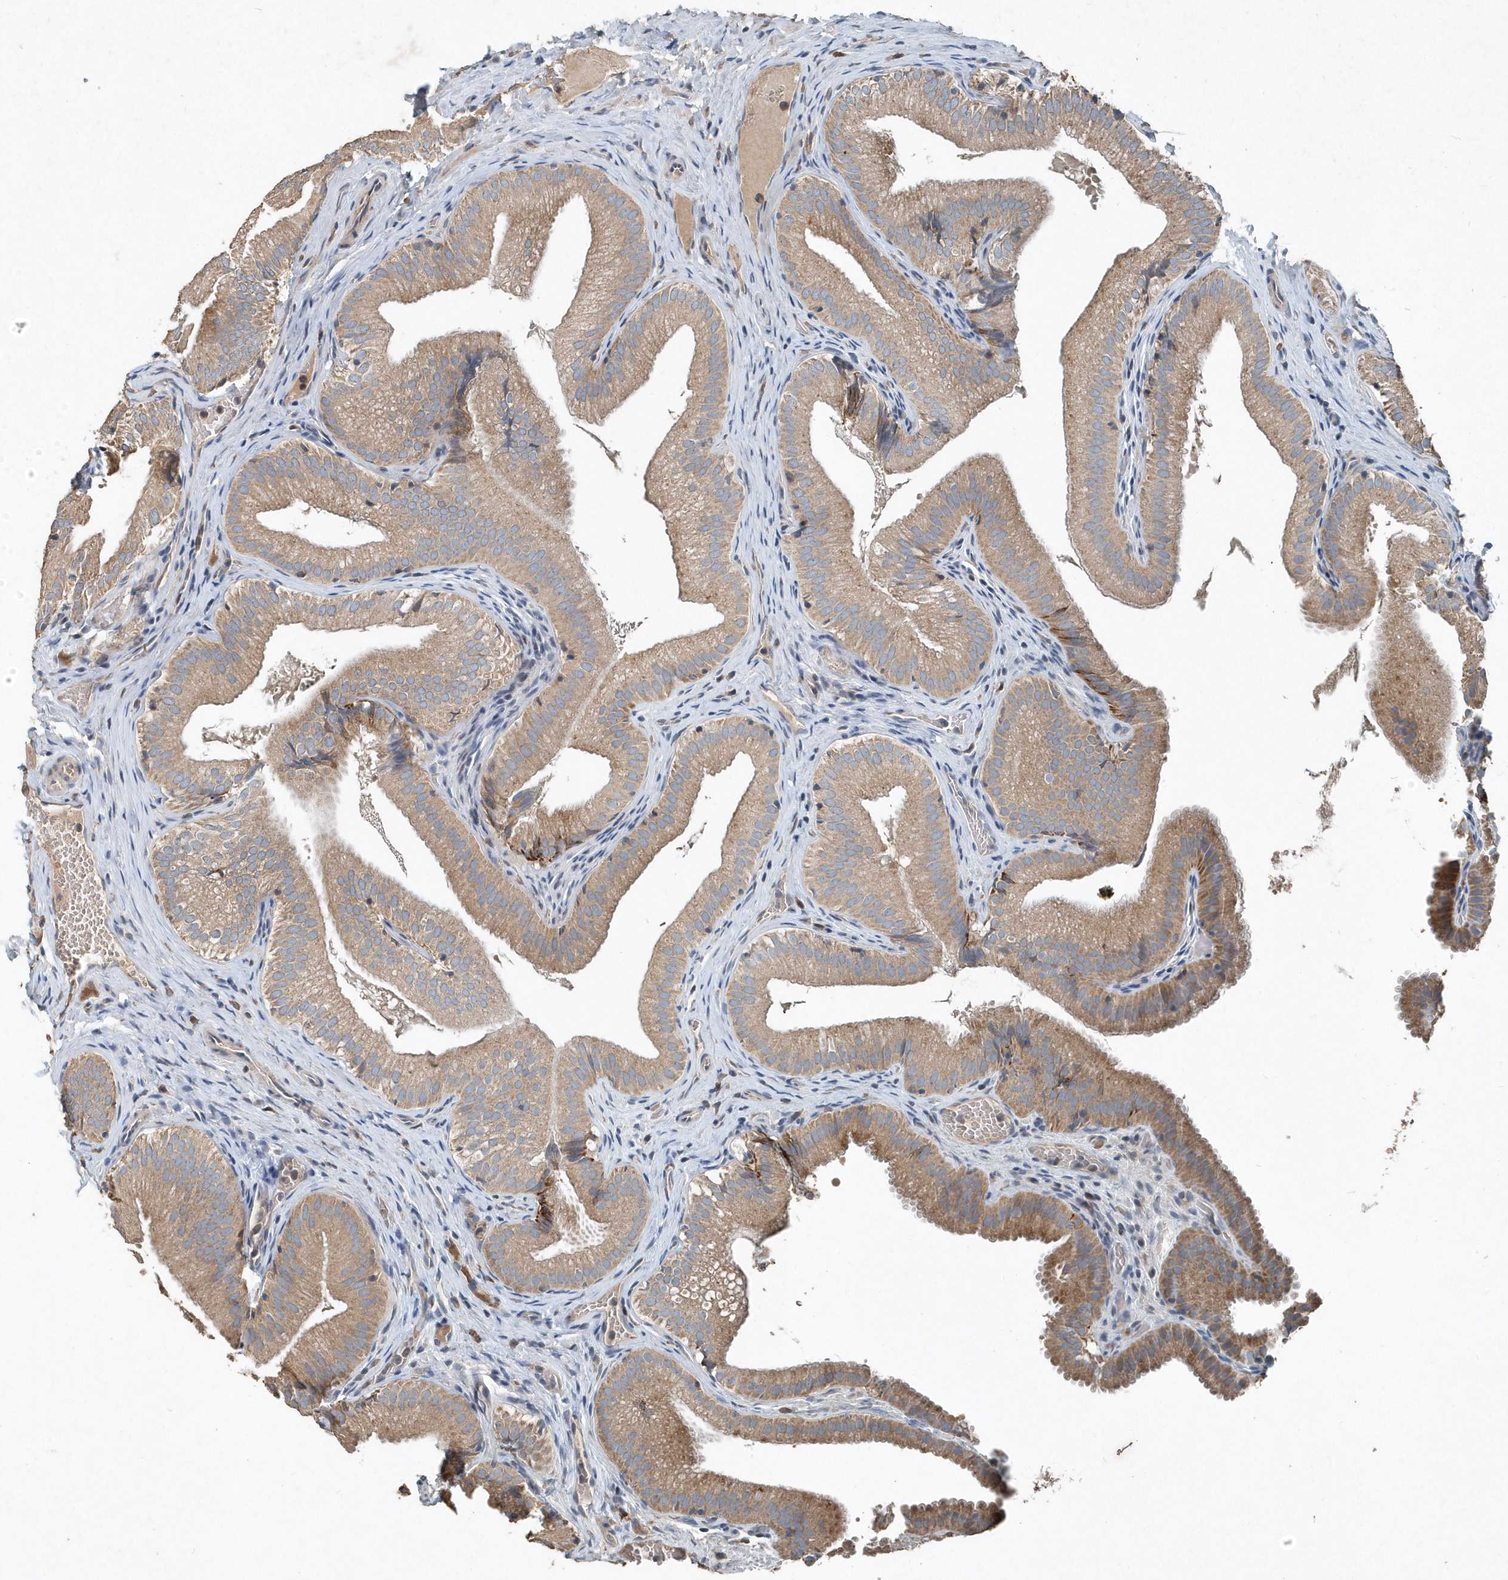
{"staining": {"intensity": "moderate", "quantity": ">75%", "location": "cytoplasmic/membranous"}, "tissue": "gallbladder", "cell_type": "Glandular cells", "image_type": "normal", "snomed": [{"axis": "morphology", "description": "Normal tissue, NOS"}, {"axis": "topography", "description": "Gallbladder"}], "caption": "An IHC photomicrograph of benign tissue is shown. Protein staining in brown highlights moderate cytoplasmic/membranous positivity in gallbladder within glandular cells. (Stains: DAB (3,3'-diaminobenzidine) in brown, nuclei in blue, Microscopy: brightfield microscopy at high magnification).", "gene": "SCFD2", "patient": {"sex": "female", "age": 30}}